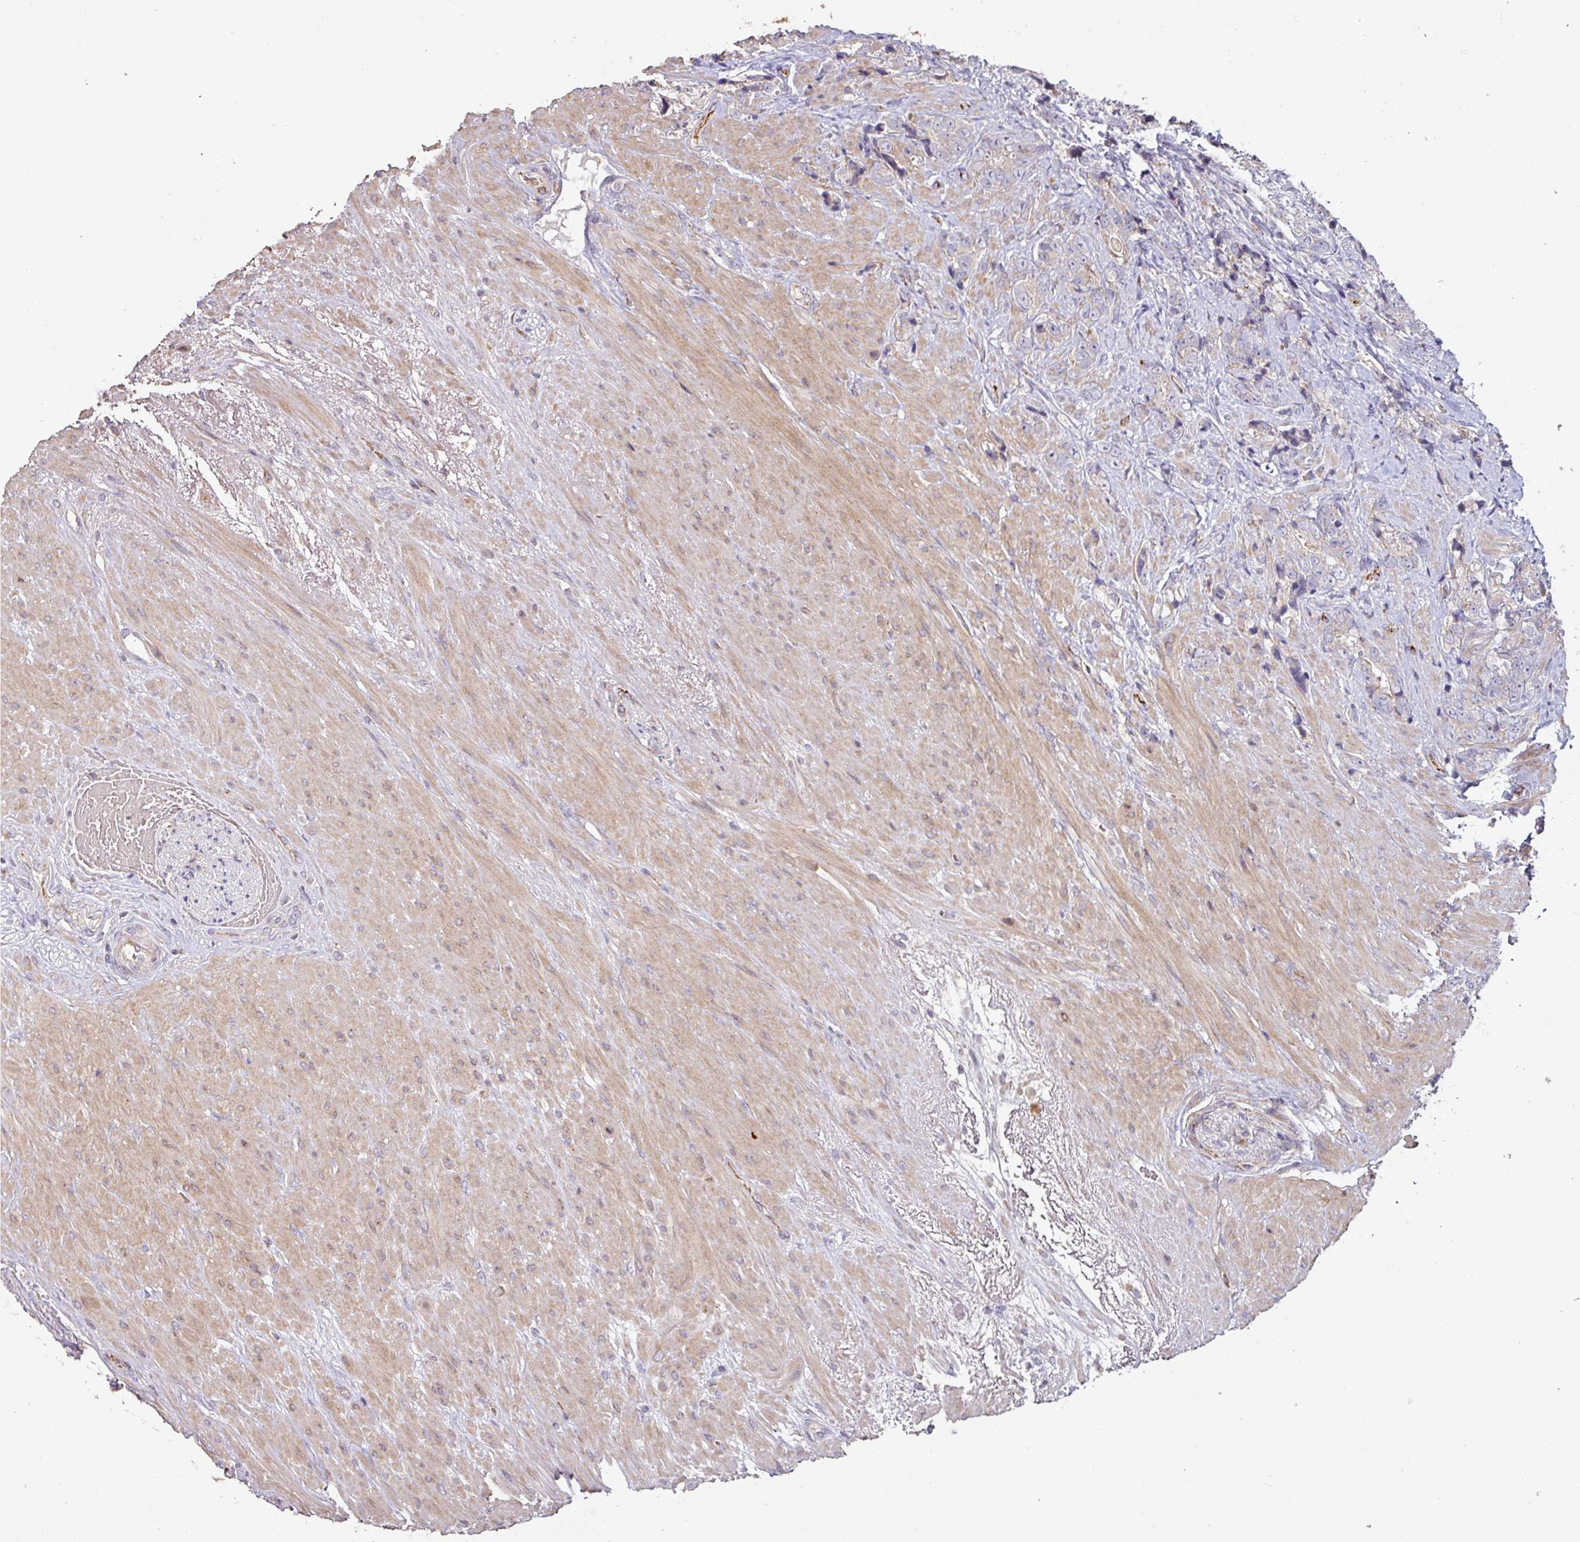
{"staining": {"intensity": "negative", "quantity": "none", "location": "none"}, "tissue": "prostate cancer", "cell_type": "Tumor cells", "image_type": "cancer", "snomed": [{"axis": "morphology", "description": "Adenocarcinoma, High grade"}, {"axis": "topography", "description": "Prostate"}], "caption": "Immunohistochemistry (IHC) histopathology image of prostate adenocarcinoma (high-grade) stained for a protein (brown), which demonstrates no staining in tumor cells.", "gene": "RPL23A", "patient": {"sex": "male", "age": 74}}